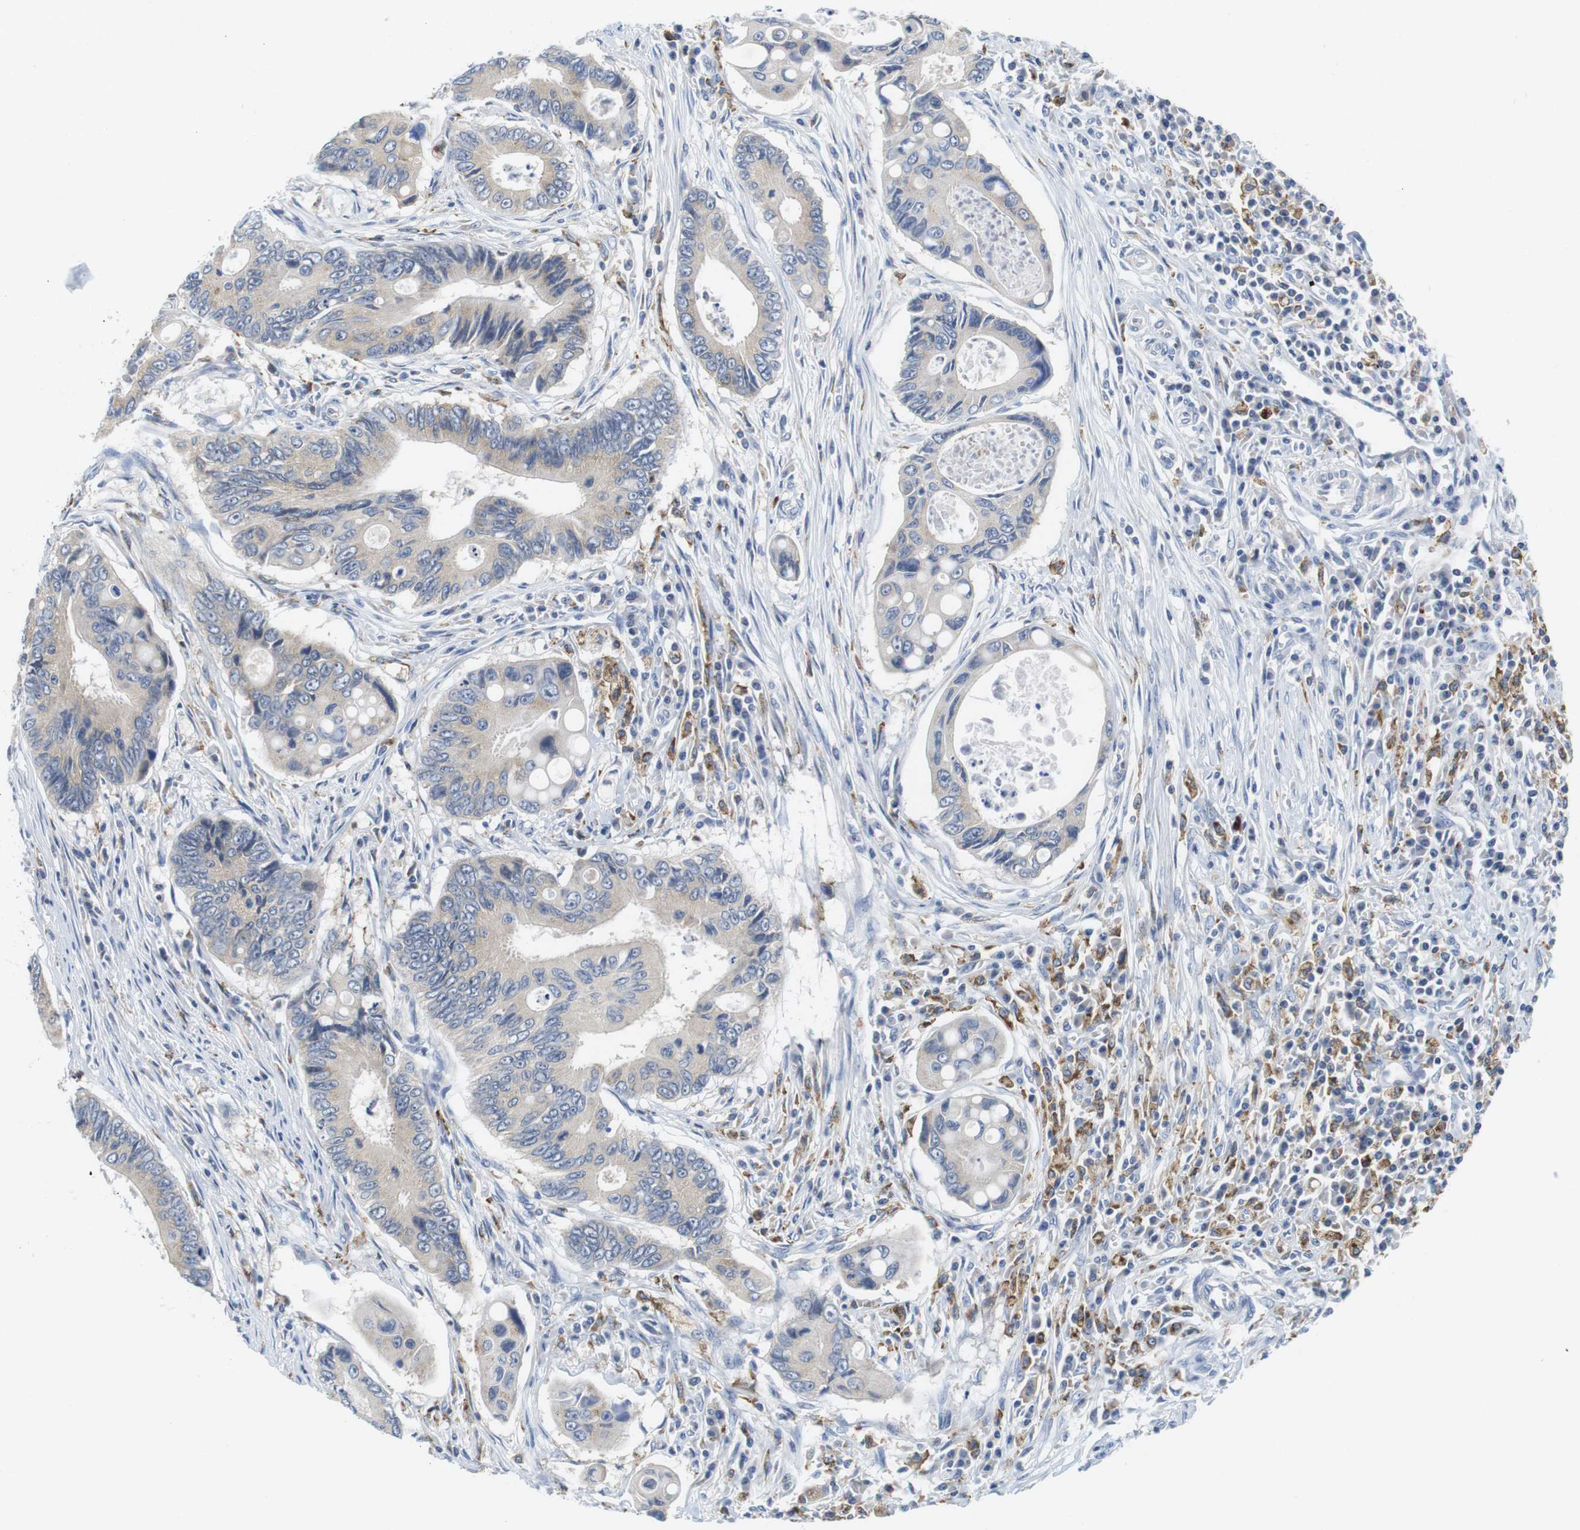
{"staining": {"intensity": "weak", "quantity": ">75%", "location": "cytoplasmic/membranous"}, "tissue": "colorectal cancer", "cell_type": "Tumor cells", "image_type": "cancer", "snomed": [{"axis": "morphology", "description": "Inflammation, NOS"}, {"axis": "morphology", "description": "Adenocarcinoma, NOS"}, {"axis": "topography", "description": "Colon"}], "caption": "A photomicrograph of adenocarcinoma (colorectal) stained for a protein displays weak cytoplasmic/membranous brown staining in tumor cells.", "gene": "CNGA2", "patient": {"sex": "male", "age": 72}}